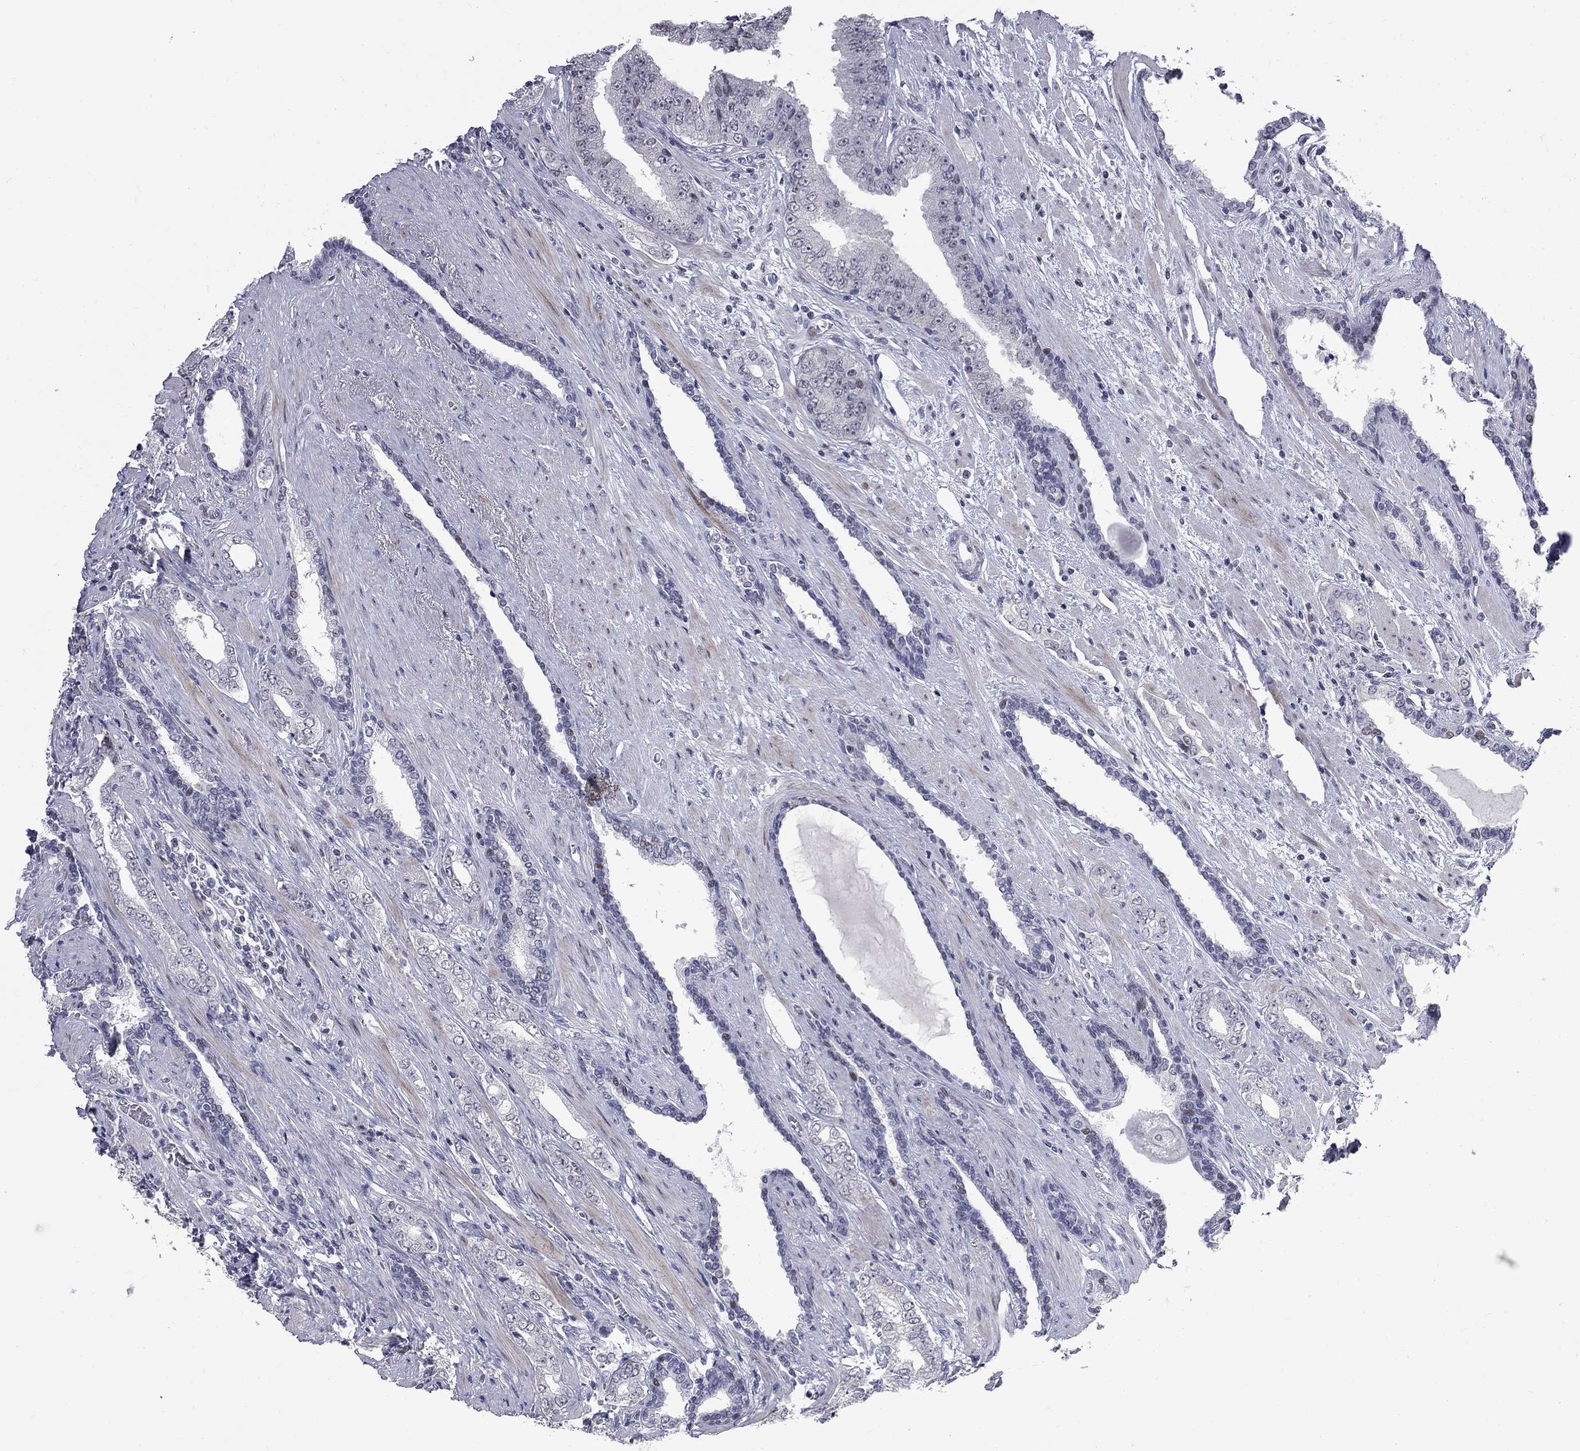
{"staining": {"intensity": "negative", "quantity": "none", "location": "none"}, "tissue": "prostate cancer", "cell_type": "Tumor cells", "image_type": "cancer", "snomed": [{"axis": "morphology", "description": "Adenocarcinoma, Low grade"}, {"axis": "topography", "description": "Prostate and seminal vesicle, NOS"}], "caption": "Human prostate cancer stained for a protein using immunohistochemistry (IHC) displays no expression in tumor cells.", "gene": "ZNF154", "patient": {"sex": "male", "age": 61}}